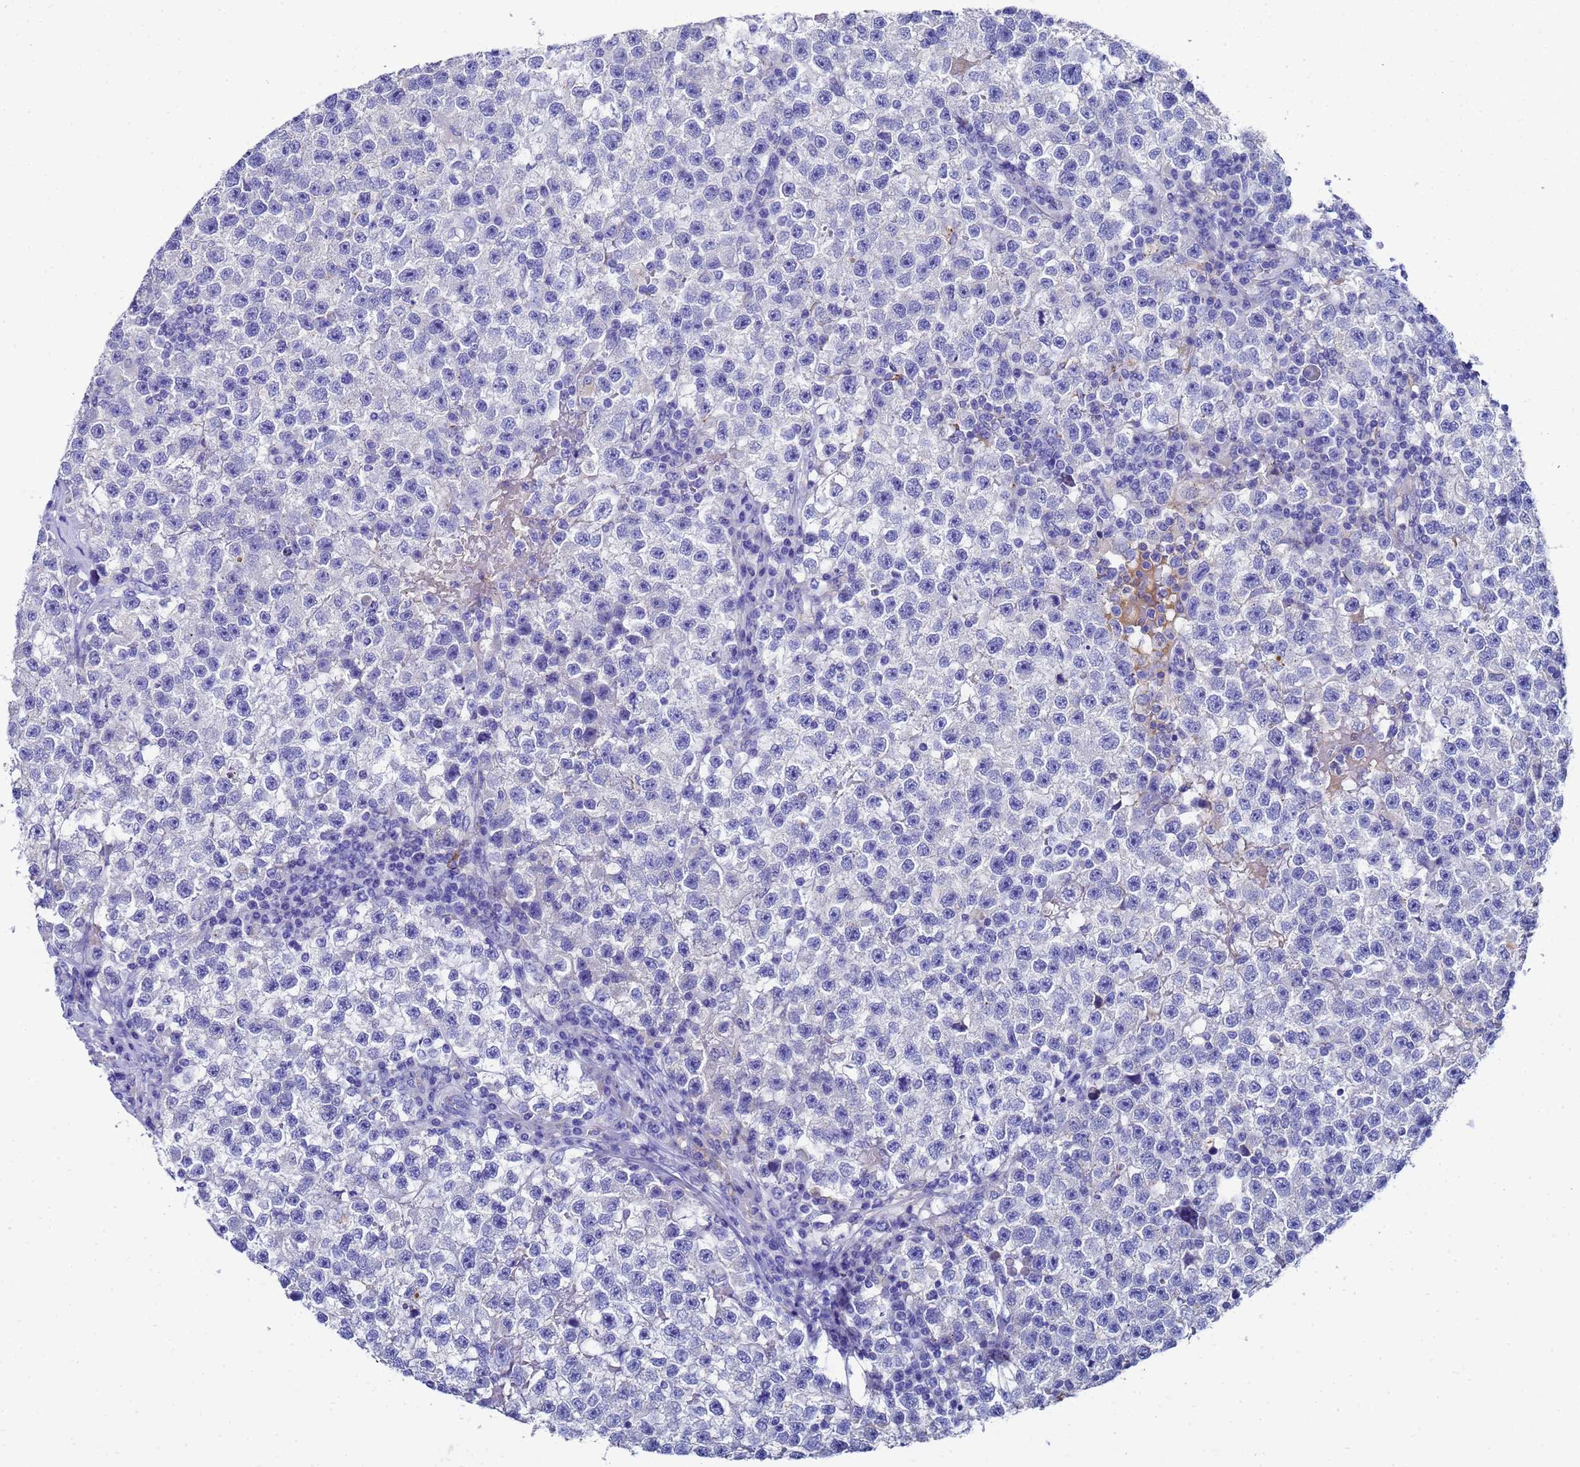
{"staining": {"intensity": "negative", "quantity": "none", "location": "none"}, "tissue": "testis cancer", "cell_type": "Tumor cells", "image_type": "cancer", "snomed": [{"axis": "morphology", "description": "Seminoma, NOS"}, {"axis": "topography", "description": "Testis"}], "caption": "Image shows no protein expression in tumor cells of testis cancer tissue.", "gene": "ADIPOQ", "patient": {"sex": "male", "age": 22}}